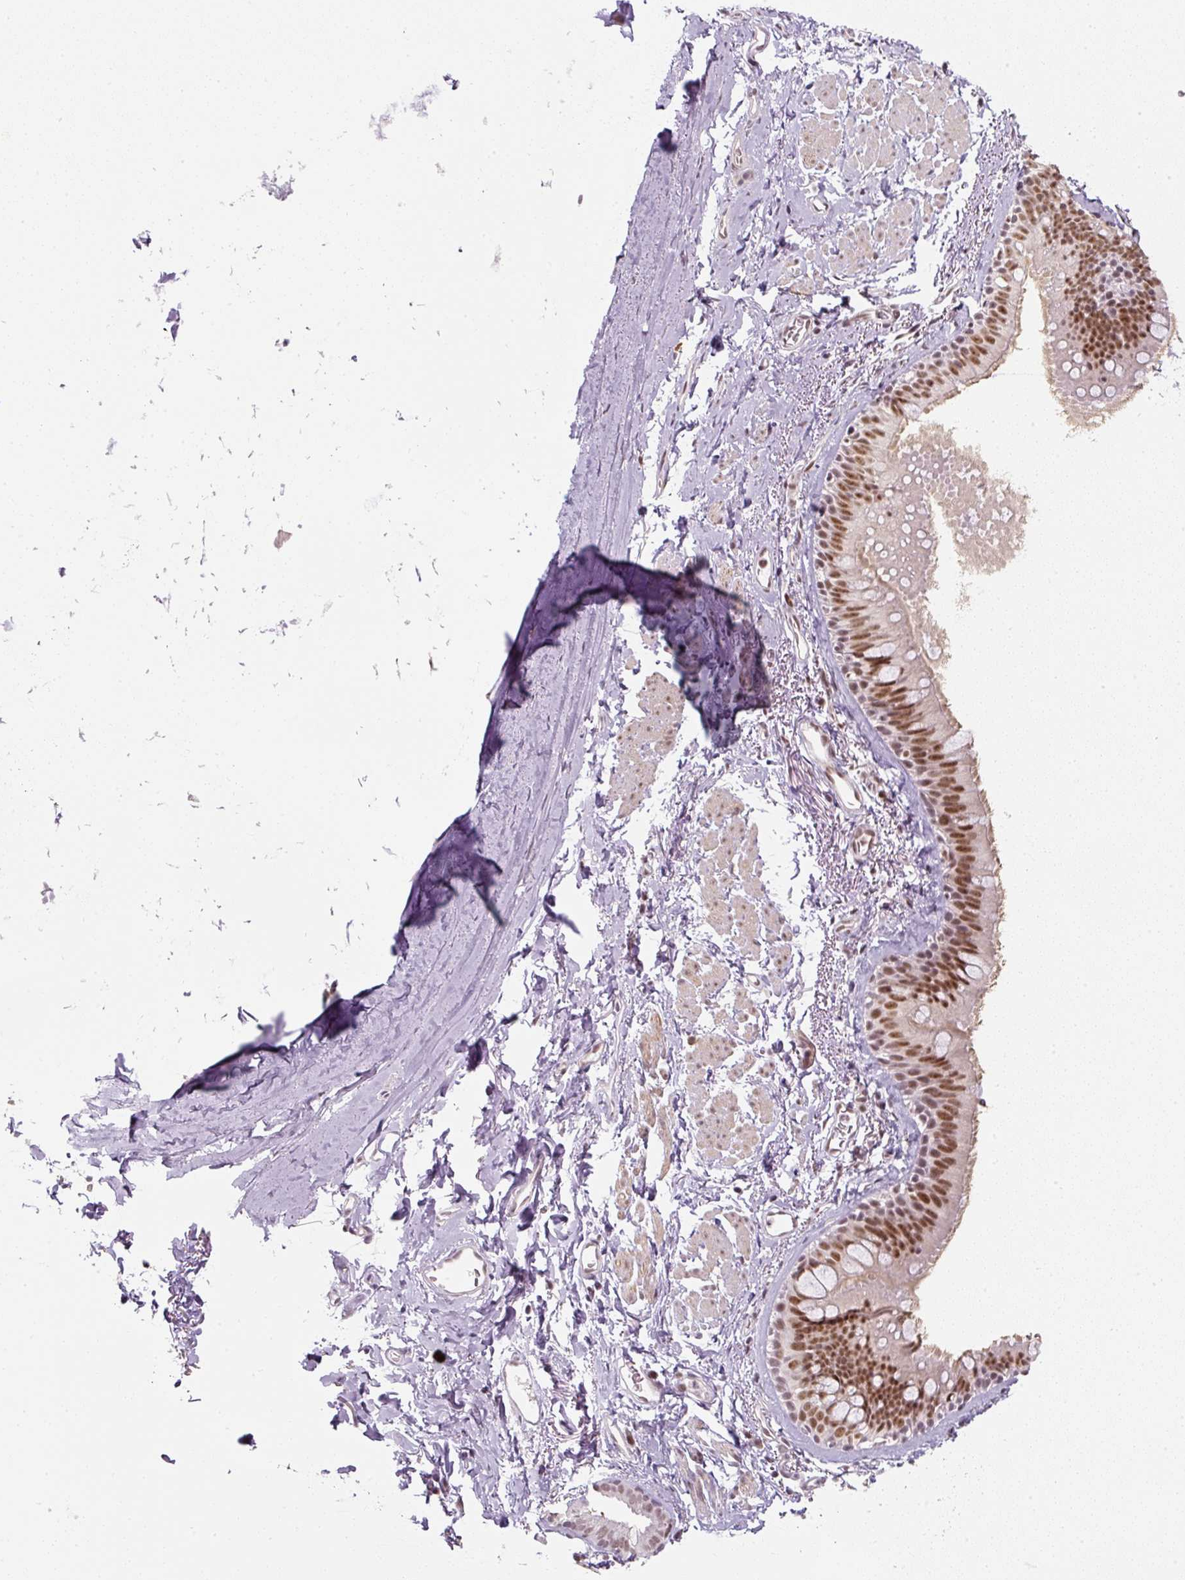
{"staining": {"intensity": "moderate", "quantity": ">75%", "location": "nuclear"}, "tissue": "bronchus", "cell_type": "Respiratory epithelial cells", "image_type": "normal", "snomed": [{"axis": "morphology", "description": "Normal tissue, NOS"}, {"axis": "topography", "description": "Bronchus"}], "caption": "Immunohistochemical staining of benign human bronchus demonstrates >75% levels of moderate nuclear protein positivity in approximately >75% of respiratory epithelial cells. Using DAB (brown) and hematoxylin (blue) stains, captured at high magnification using brightfield microscopy.", "gene": "U2AF2", "patient": {"sex": "male", "age": 67}}